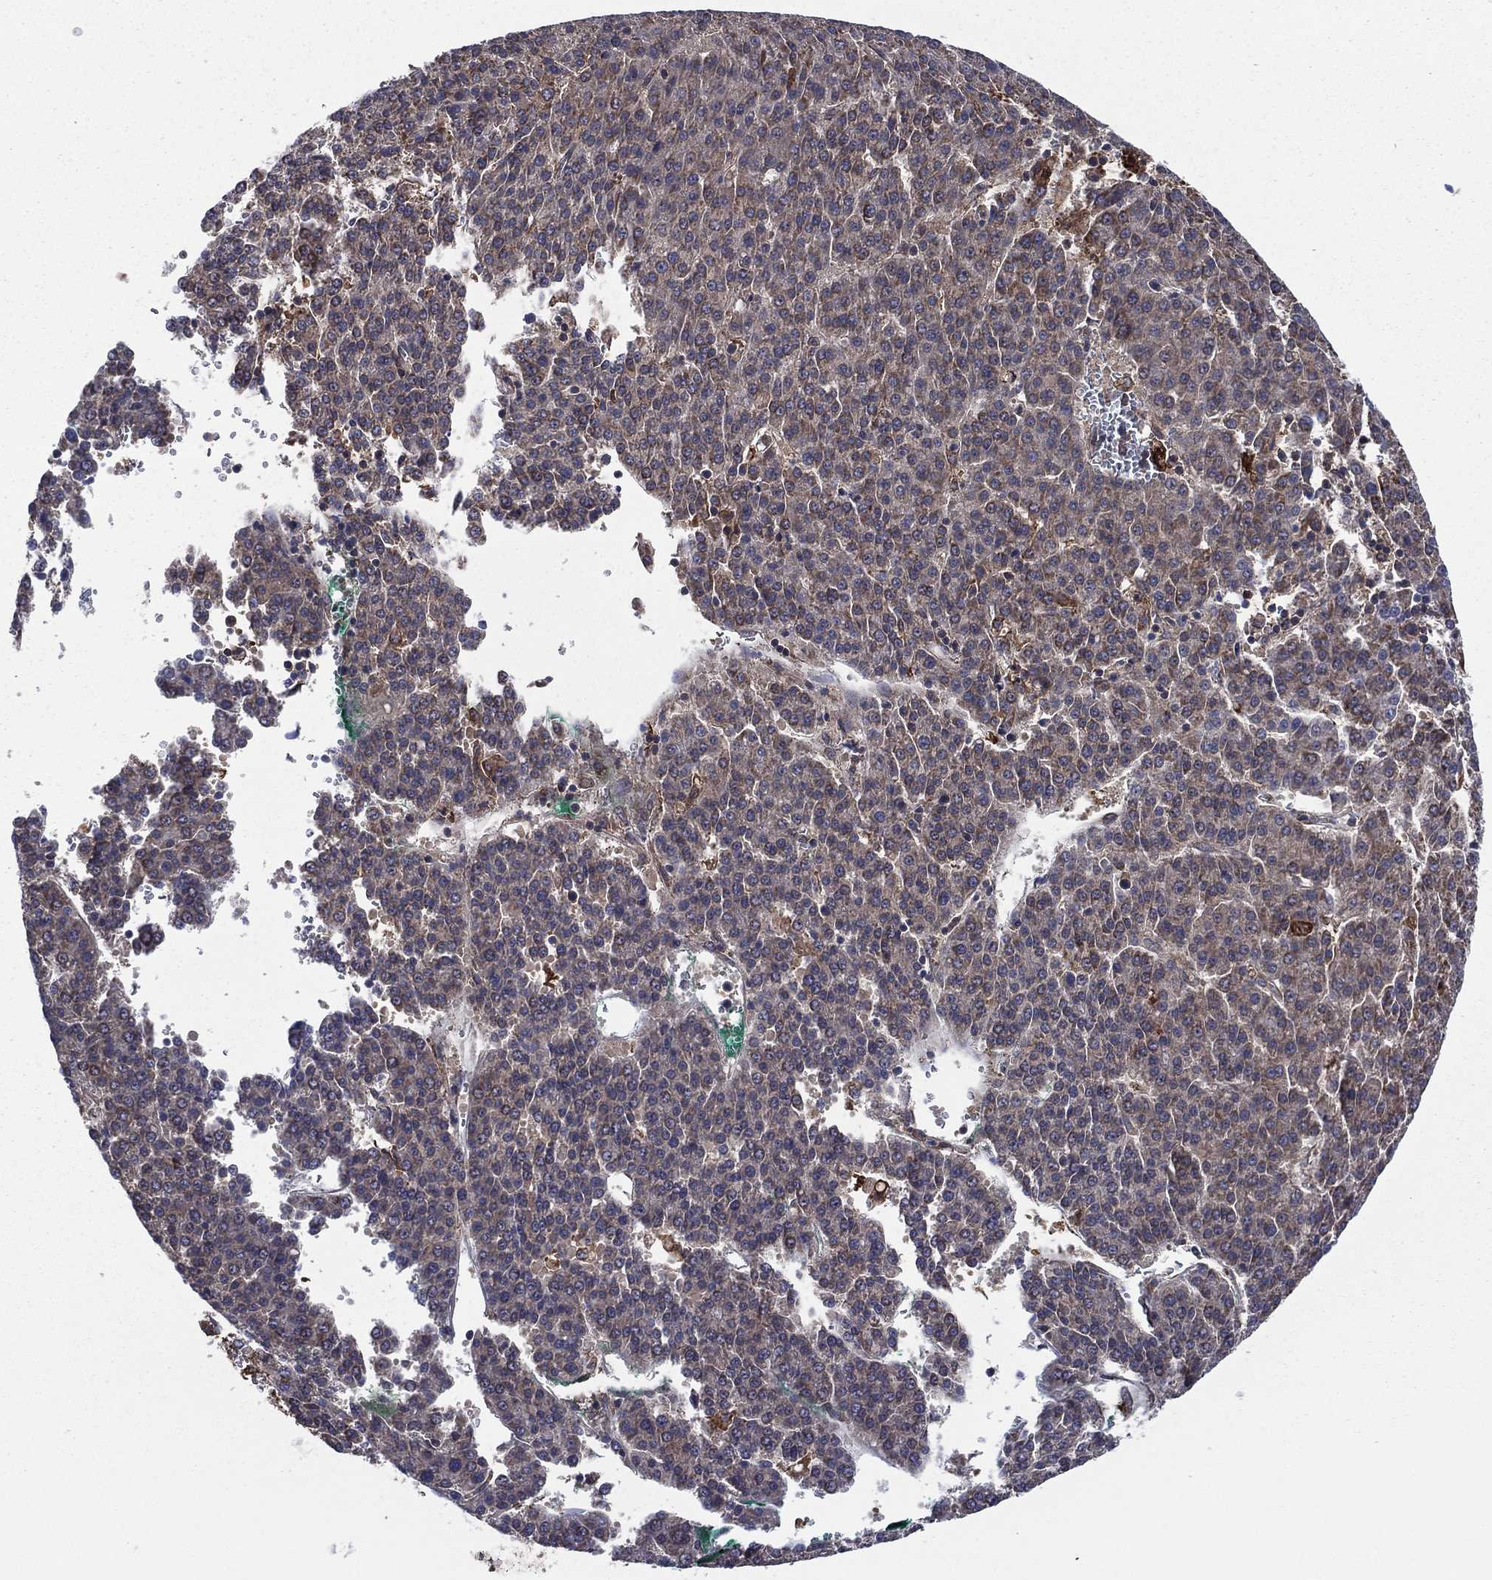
{"staining": {"intensity": "negative", "quantity": "none", "location": "none"}, "tissue": "liver cancer", "cell_type": "Tumor cells", "image_type": "cancer", "snomed": [{"axis": "morphology", "description": "Carcinoma, Hepatocellular, NOS"}, {"axis": "topography", "description": "Liver"}], "caption": "IHC micrograph of liver cancer (hepatocellular carcinoma) stained for a protein (brown), which reveals no expression in tumor cells.", "gene": "C2orf76", "patient": {"sex": "female", "age": 58}}